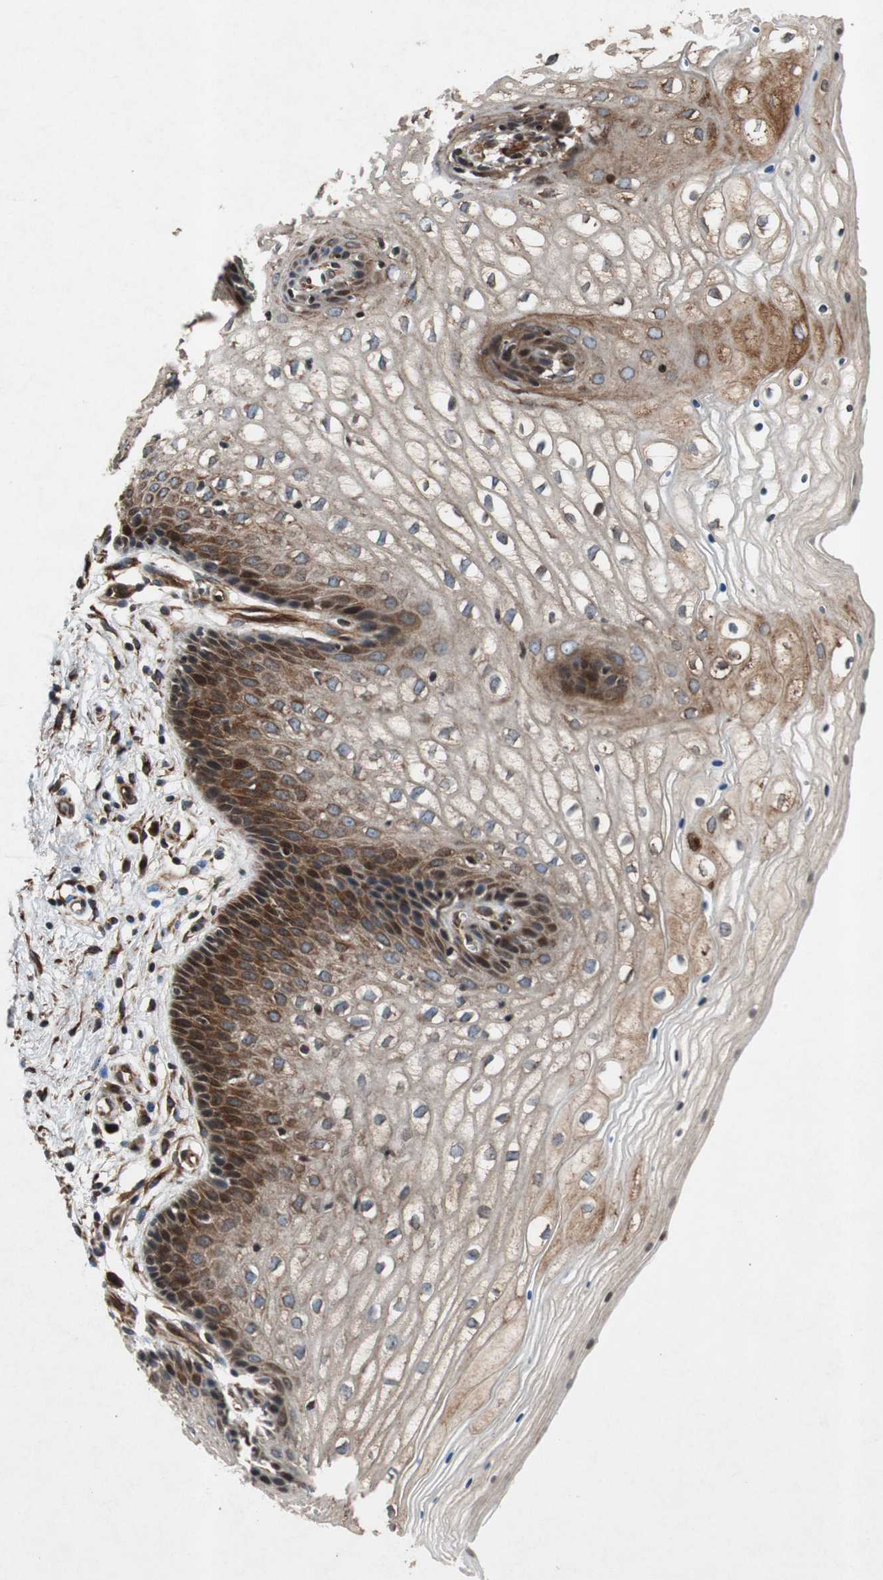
{"staining": {"intensity": "moderate", "quantity": "25%-75%", "location": "cytoplasmic/membranous"}, "tissue": "vagina", "cell_type": "Squamous epithelial cells", "image_type": "normal", "snomed": [{"axis": "morphology", "description": "Normal tissue, NOS"}, {"axis": "topography", "description": "Vagina"}], "caption": "Squamous epithelial cells display moderate cytoplasmic/membranous expression in approximately 25%-75% of cells in unremarkable vagina.", "gene": "TUBA4A", "patient": {"sex": "female", "age": 34}}